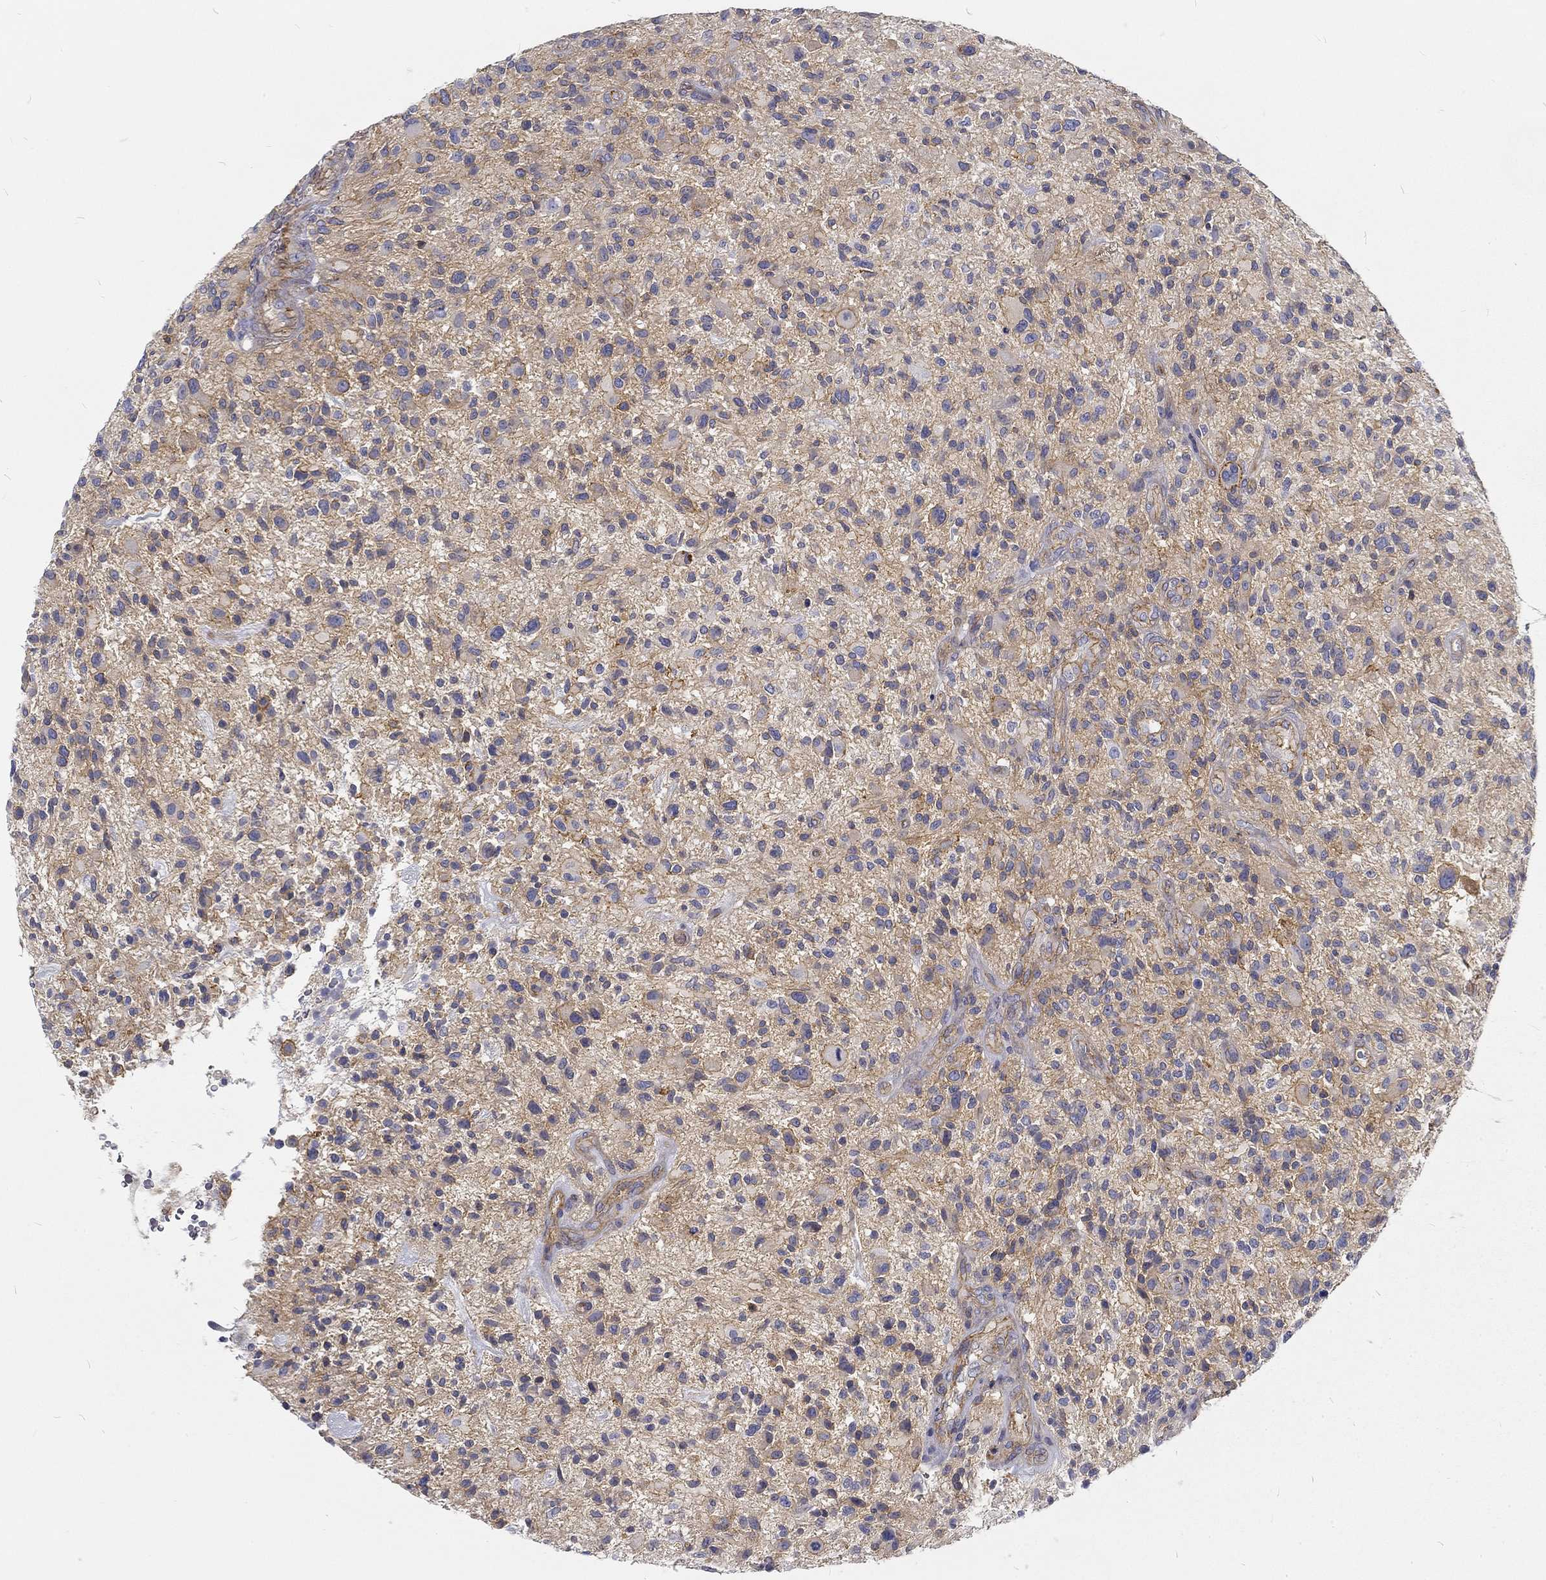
{"staining": {"intensity": "moderate", "quantity": "<25%", "location": "cytoplasmic/membranous"}, "tissue": "glioma", "cell_type": "Tumor cells", "image_type": "cancer", "snomed": [{"axis": "morphology", "description": "Glioma, malignant, High grade"}, {"axis": "topography", "description": "Brain"}], "caption": "Immunohistochemical staining of high-grade glioma (malignant) demonstrates low levels of moderate cytoplasmic/membranous protein positivity in approximately <25% of tumor cells.", "gene": "MTMR11", "patient": {"sex": "male", "age": 47}}